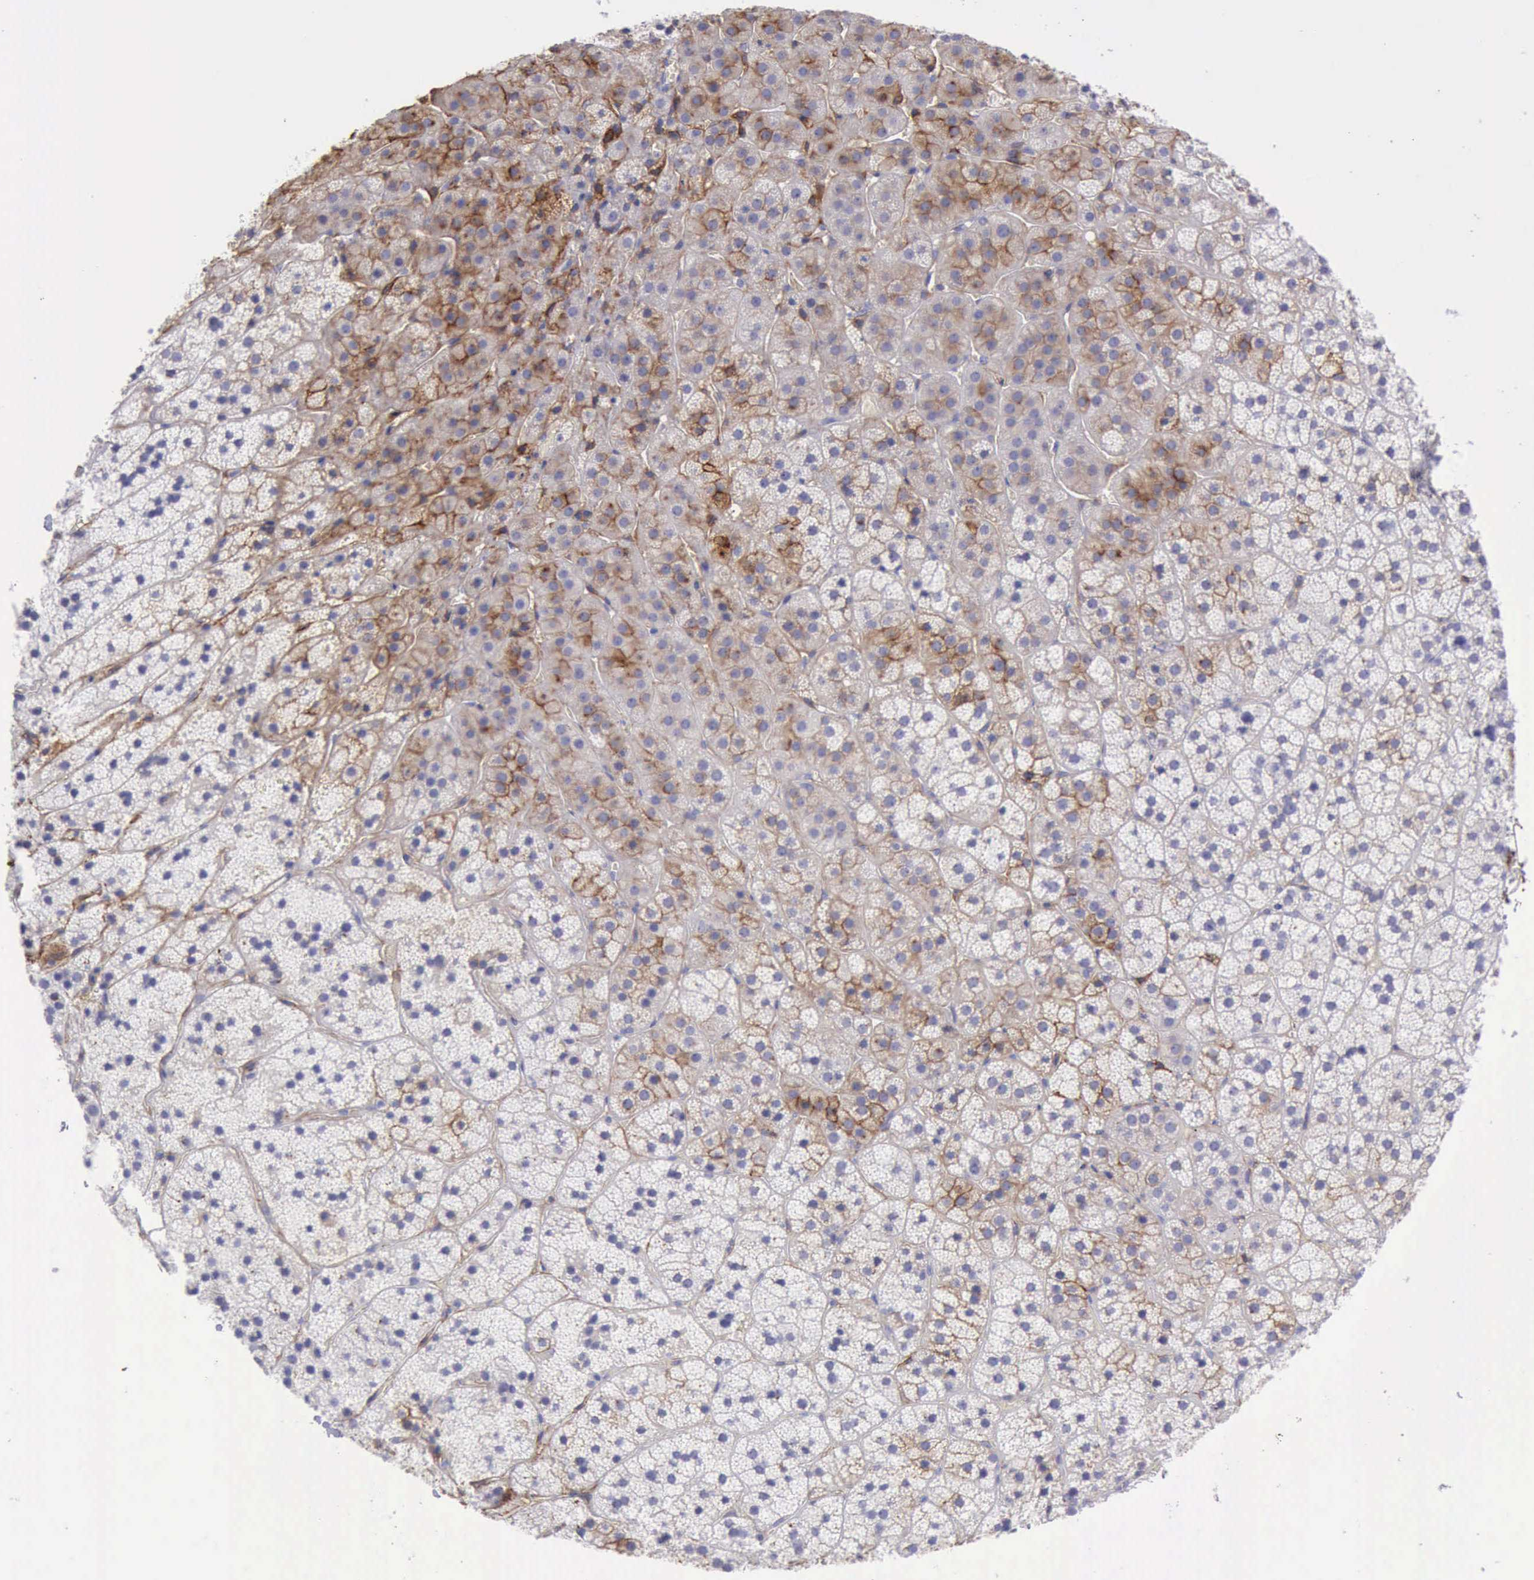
{"staining": {"intensity": "moderate", "quantity": "25%-75%", "location": "cytoplasmic/membranous"}, "tissue": "adrenal gland", "cell_type": "Glandular cells", "image_type": "normal", "snomed": [{"axis": "morphology", "description": "Normal tissue, NOS"}, {"axis": "topography", "description": "Adrenal gland"}], "caption": "The immunohistochemical stain highlights moderate cytoplasmic/membranous staining in glandular cells of benign adrenal gland.", "gene": "AOC3", "patient": {"sex": "female", "age": 44}}